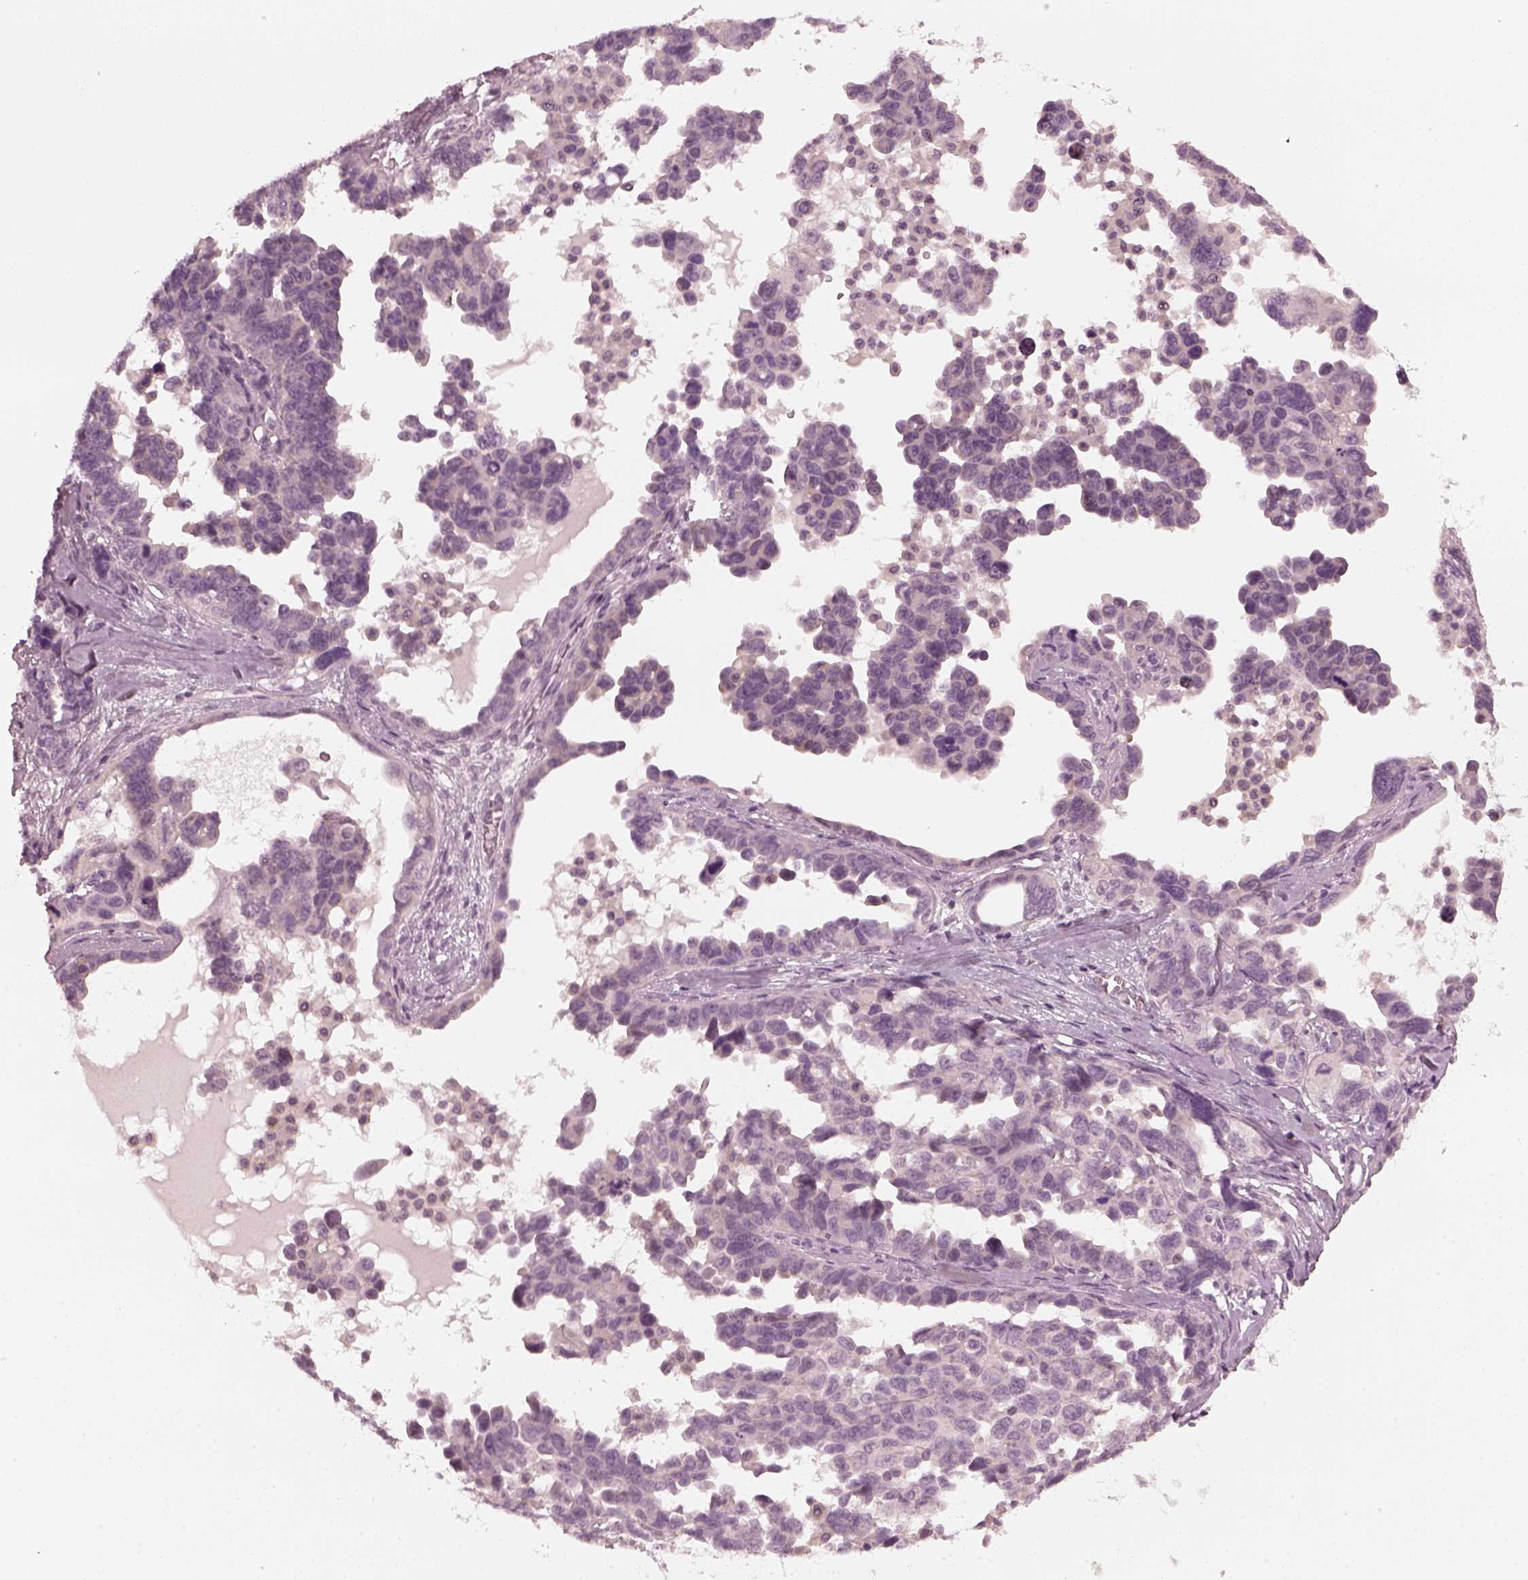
{"staining": {"intensity": "negative", "quantity": "none", "location": "none"}, "tissue": "ovarian cancer", "cell_type": "Tumor cells", "image_type": "cancer", "snomed": [{"axis": "morphology", "description": "Cystadenocarcinoma, serous, NOS"}, {"axis": "topography", "description": "Ovary"}], "caption": "Tumor cells are negative for protein expression in human ovarian cancer (serous cystadenocarcinoma).", "gene": "CCDC170", "patient": {"sex": "female", "age": 69}}